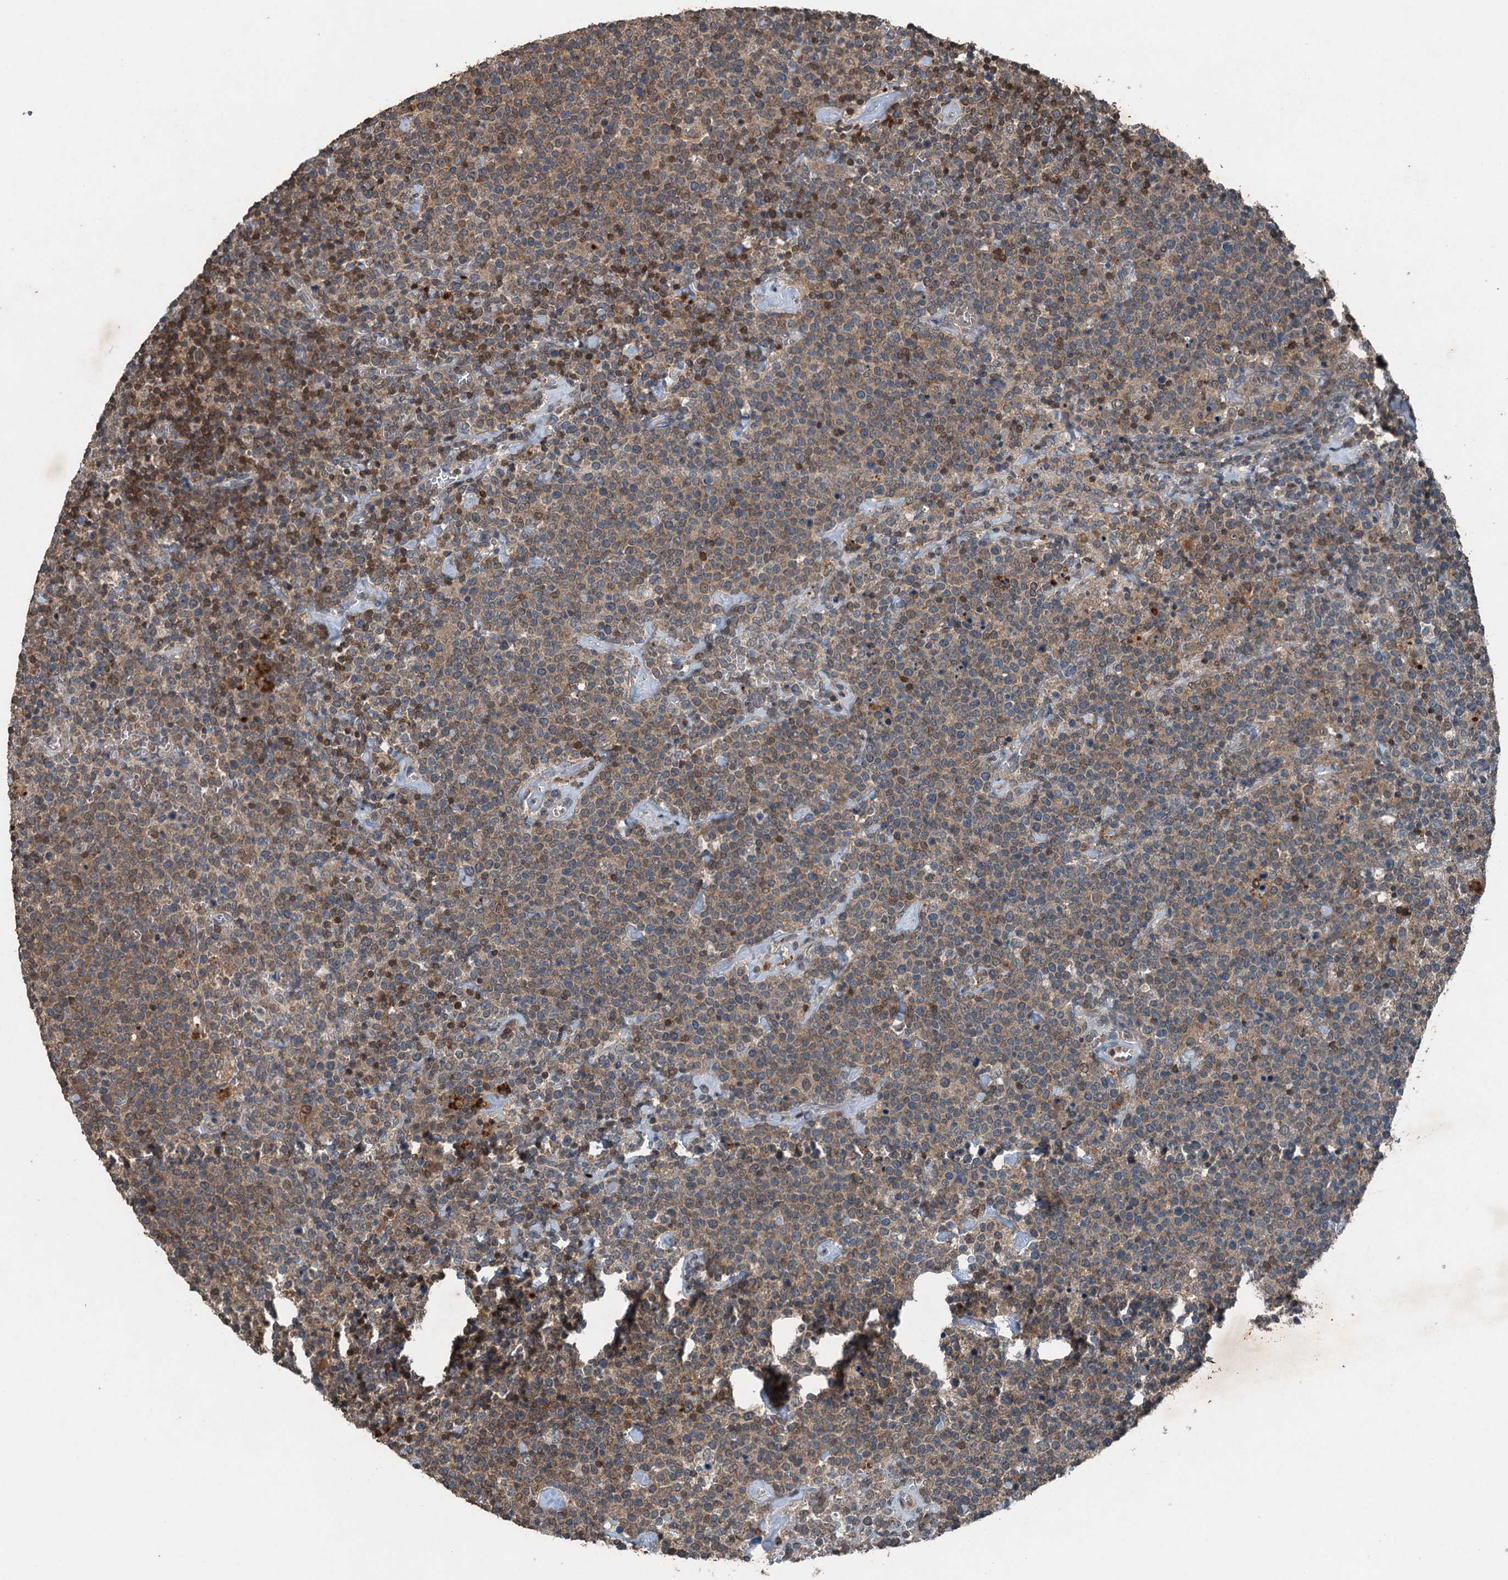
{"staining": {"intensity": "weak", "quantity": "25%-75%", "location": "cytoplasmic/membranous"}, "tissue": "lymphoma", "cell_type": "Tumor cells", "image_type": "cancer", "snomed": [{"axis": "morphology", "description": "Malignant lymphoma, non-Hodgkin's type, High grade"}, {"axis": "topography", "description": "Lymph node"}], "caption": "Weak cytoplasmic/membranous positivity for a protein is present in approximately 25%-75% of tumor cells of lymphoma using immunohistochemistry (IHC).", "gene": "TCTN1", "patient": {"sex": "male", "age": 61}}